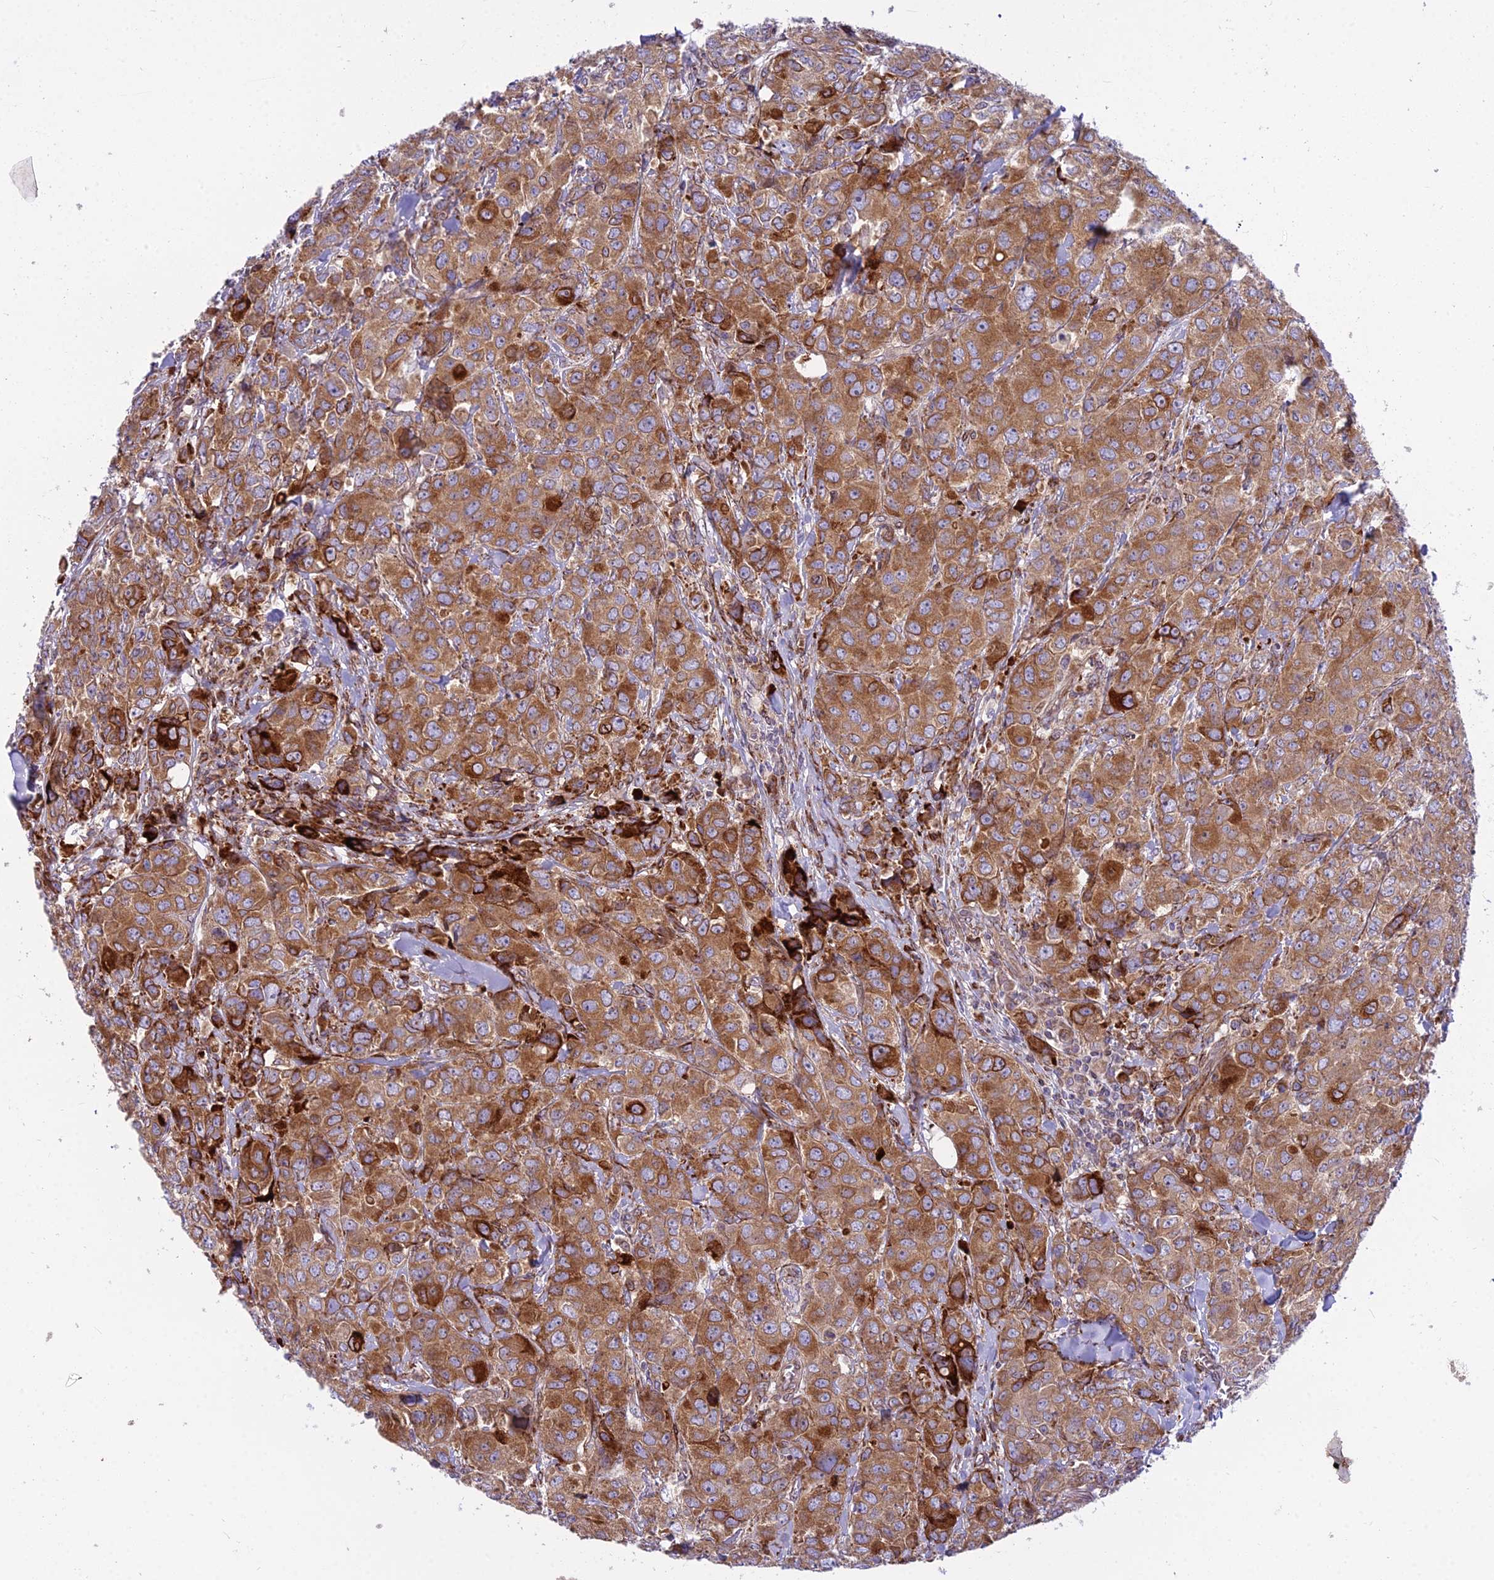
{"staining": {"intensity": "moderate", "quantity": ">75%", "location": "cytoplasmic/membranous"}, "tissue": "breast cancer", "cell_type": "Tumor cells", "image_type": "cancer", "snomed": [{"axis": "morphology", "description": "Duct carcinoma"}, {"axis": "topography", "description": "Breast"}], "caption": "Immunohistochemistry staining of breast cancer, which exhibits medium levels of moderate cytoplasmic/membranous expression in about >75% of tumor cells indicating moderate cytoplasmic/membranous protein staining. The staining was performed using DAB (brown) for protein detection and nuclei were counterstained in hematoxylin (blue).", "gene": "PCDHB14", "patient": {"sex": "female", "age": 43}}